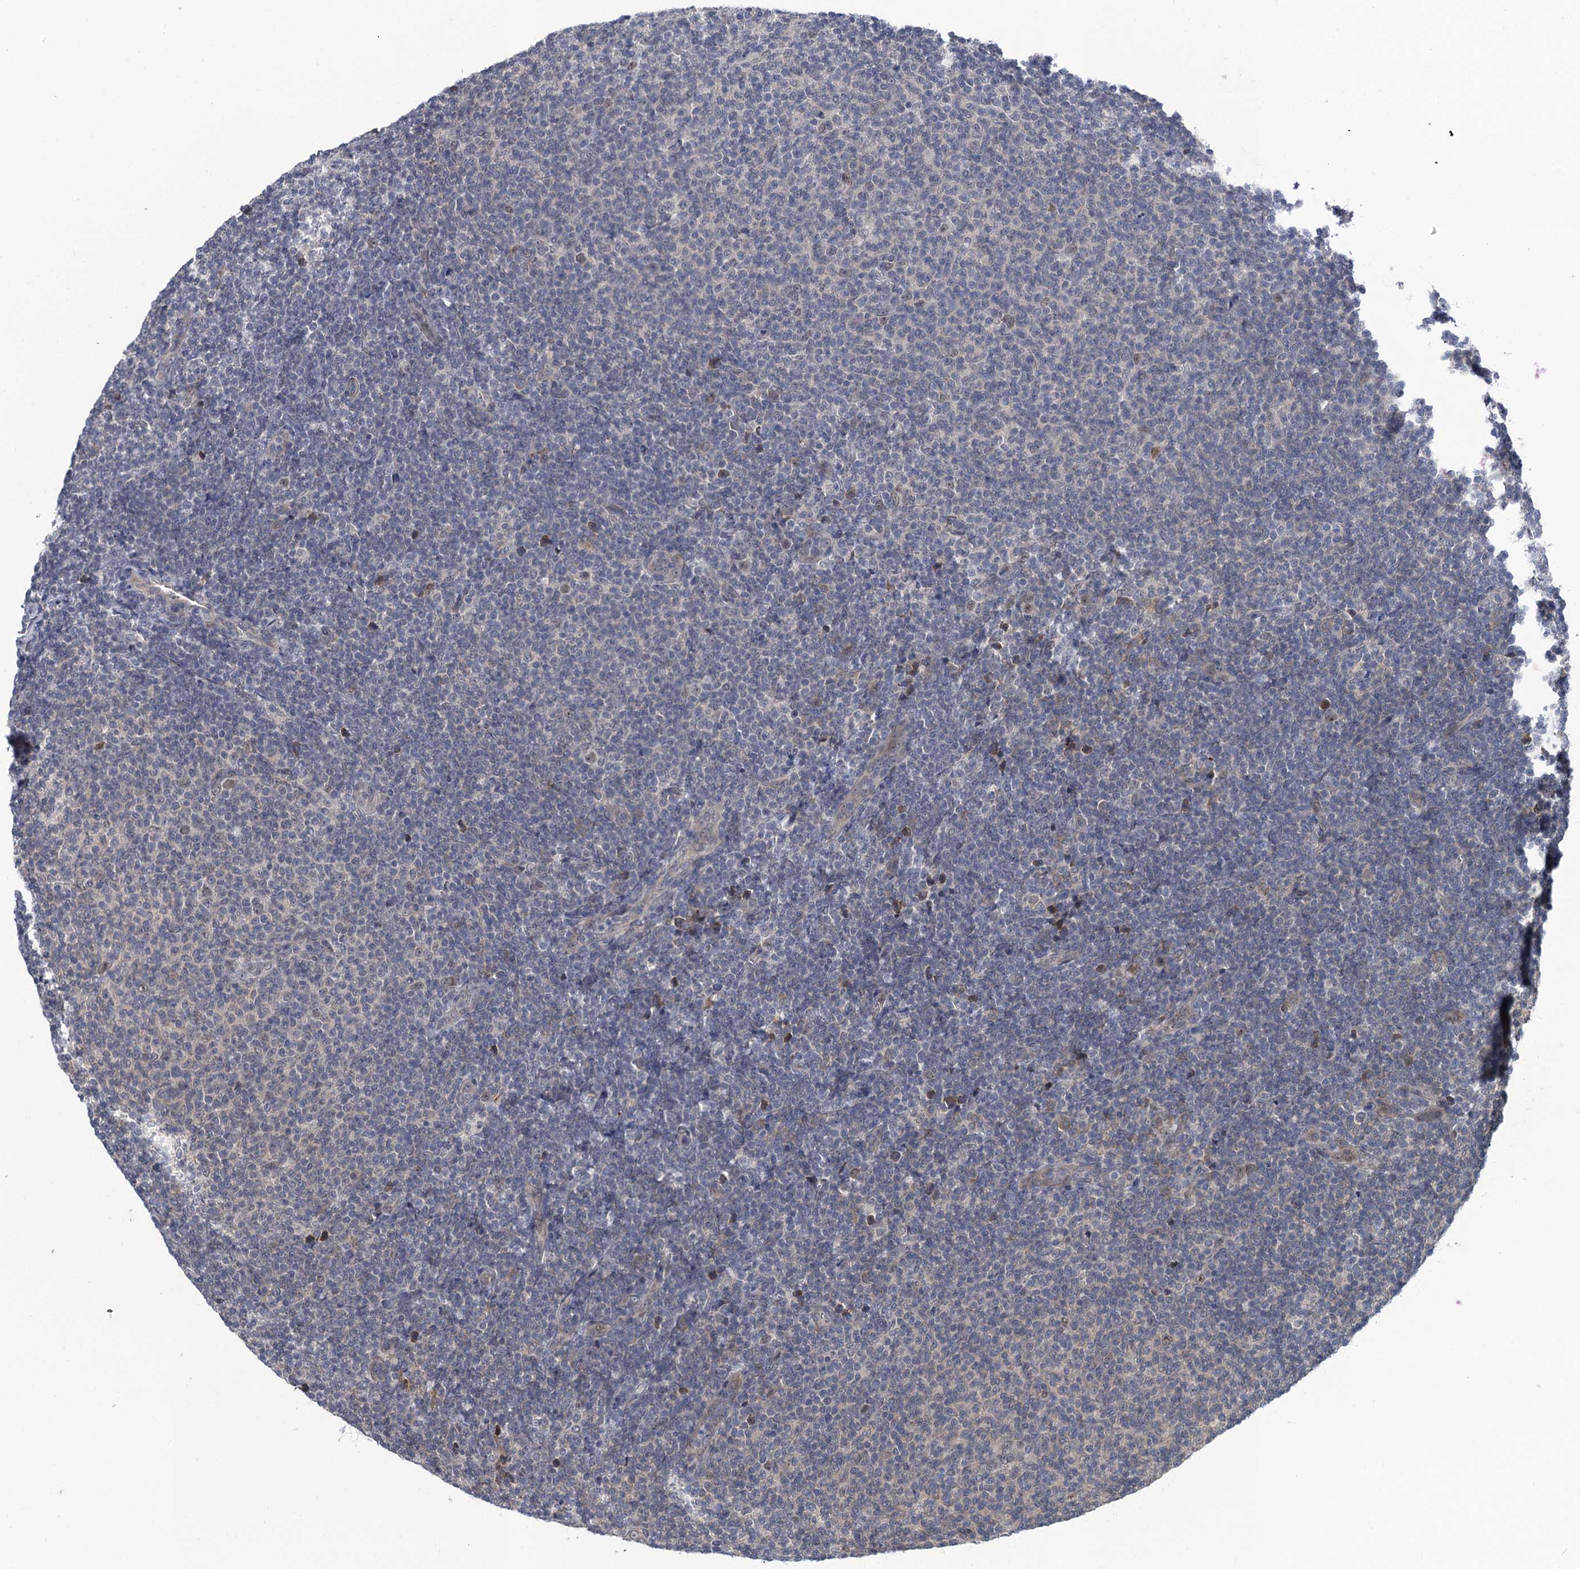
{"staining": {"intensity": "negative", "quantity": "none", "location": "none"}, "tissue": "lymphoma", "cell_type": "Tumor cells", "image_type": "cancer", "snomed": [{"axis": "morphology", "description": "Malignant lymphoma, non-Hodgkin's type, Low grade"}, {"axis": "topography", "description": "Lymph node"}], "caption": "Tumor cells show no significant protein expression in low-grade malignant lymphoma, non-Hodgkin's type.", "gene": "MRFAP1", "patient": {"sex": "male", "age": 66}}